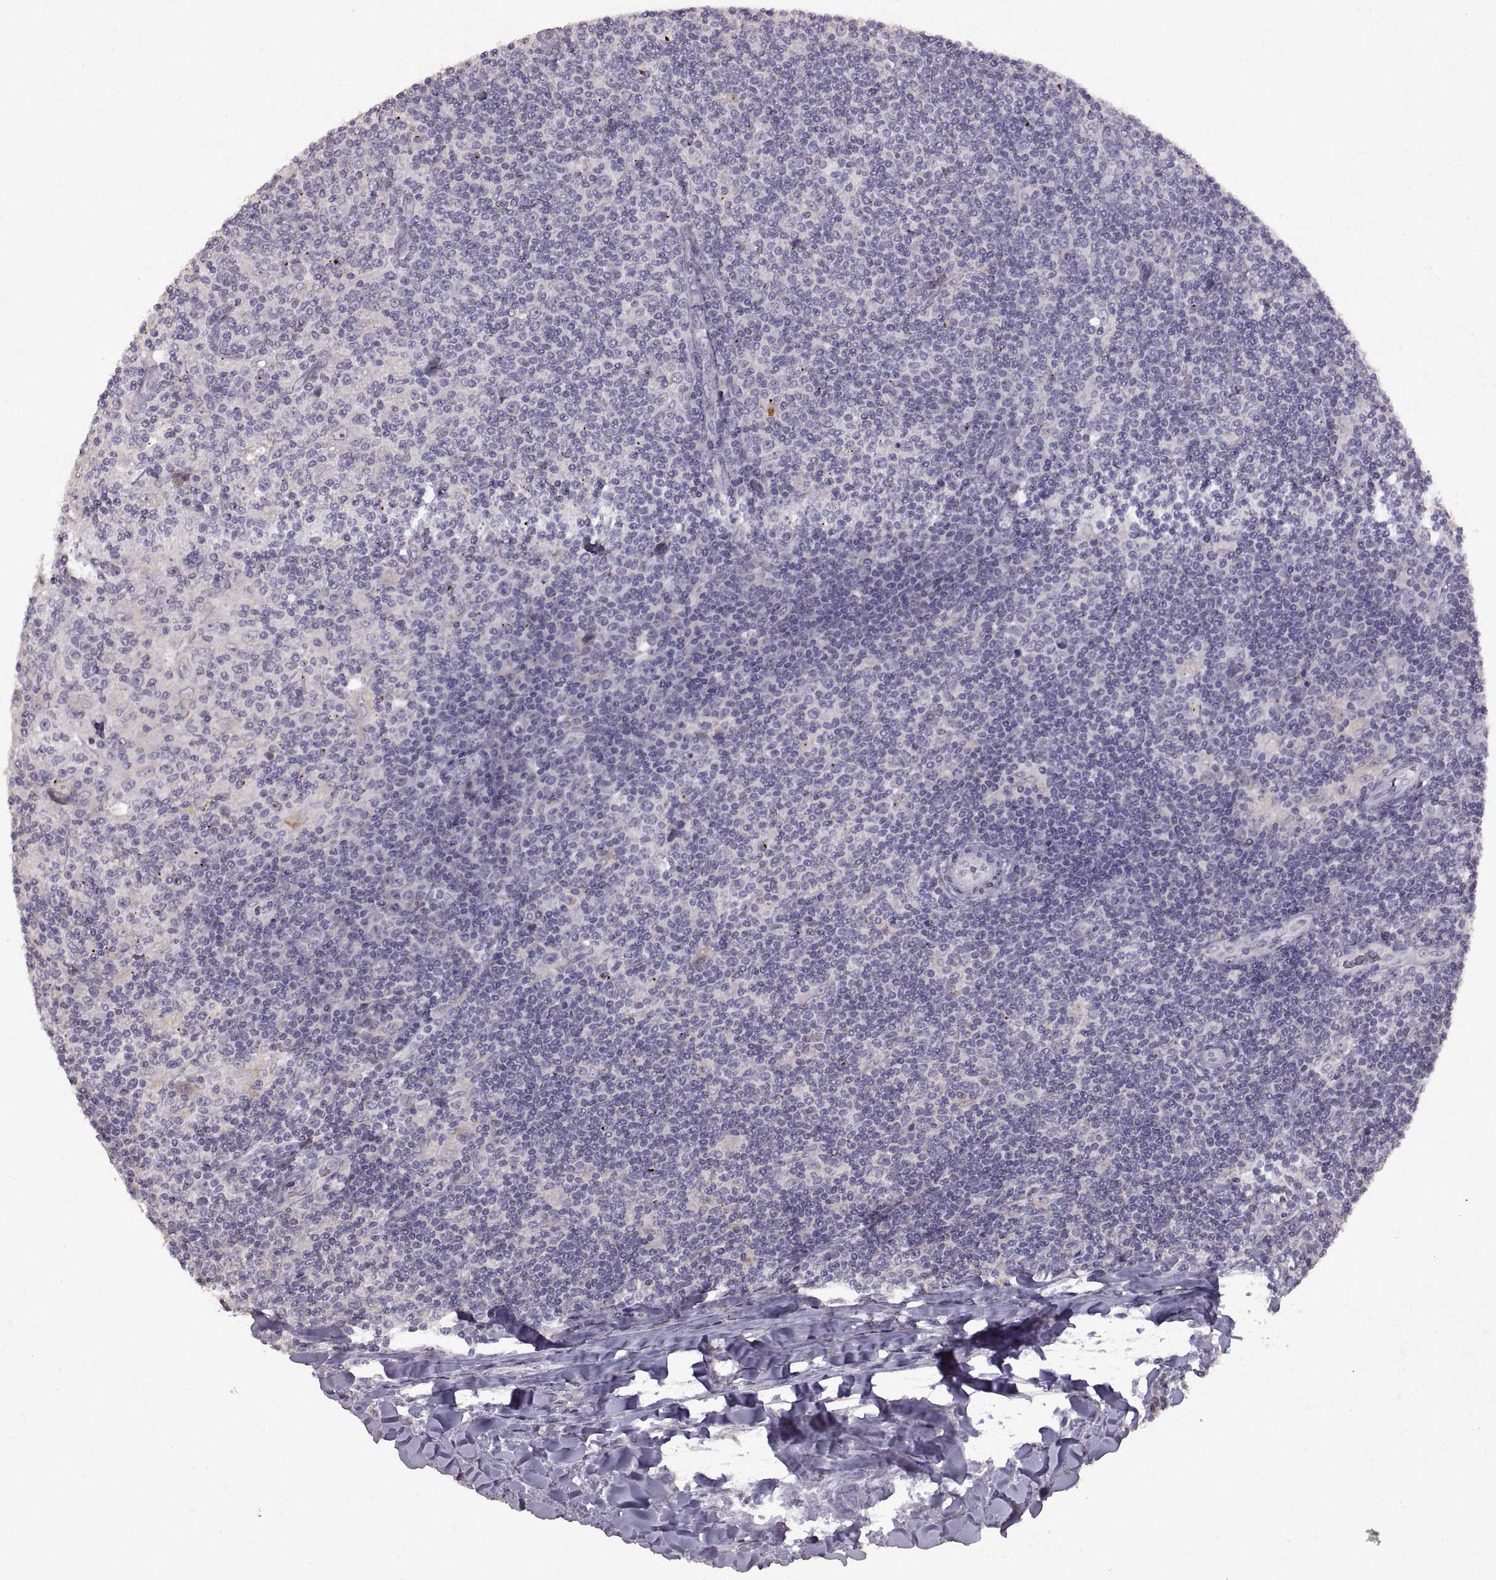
{"staining": {"intensity": "negative", "quantity": "none", "location": "none"}, "tissue": "lymphoma", "cell_type": "Tumor cells", "image_type": "cancer", "snomed": [{"axis": "morphology", "description": "Hodgkin's disease, NOS"}, {"axis": "topography", "description": "Lymph node"}], "caption": "High power microscopy photomicrograph of an immunohistochemistry histopathology image of Hodgkin's disease, revealing no significant expression in tumor cells.", "gene": "DEFB136", "patient": {"sex": "male", "age": 40}}